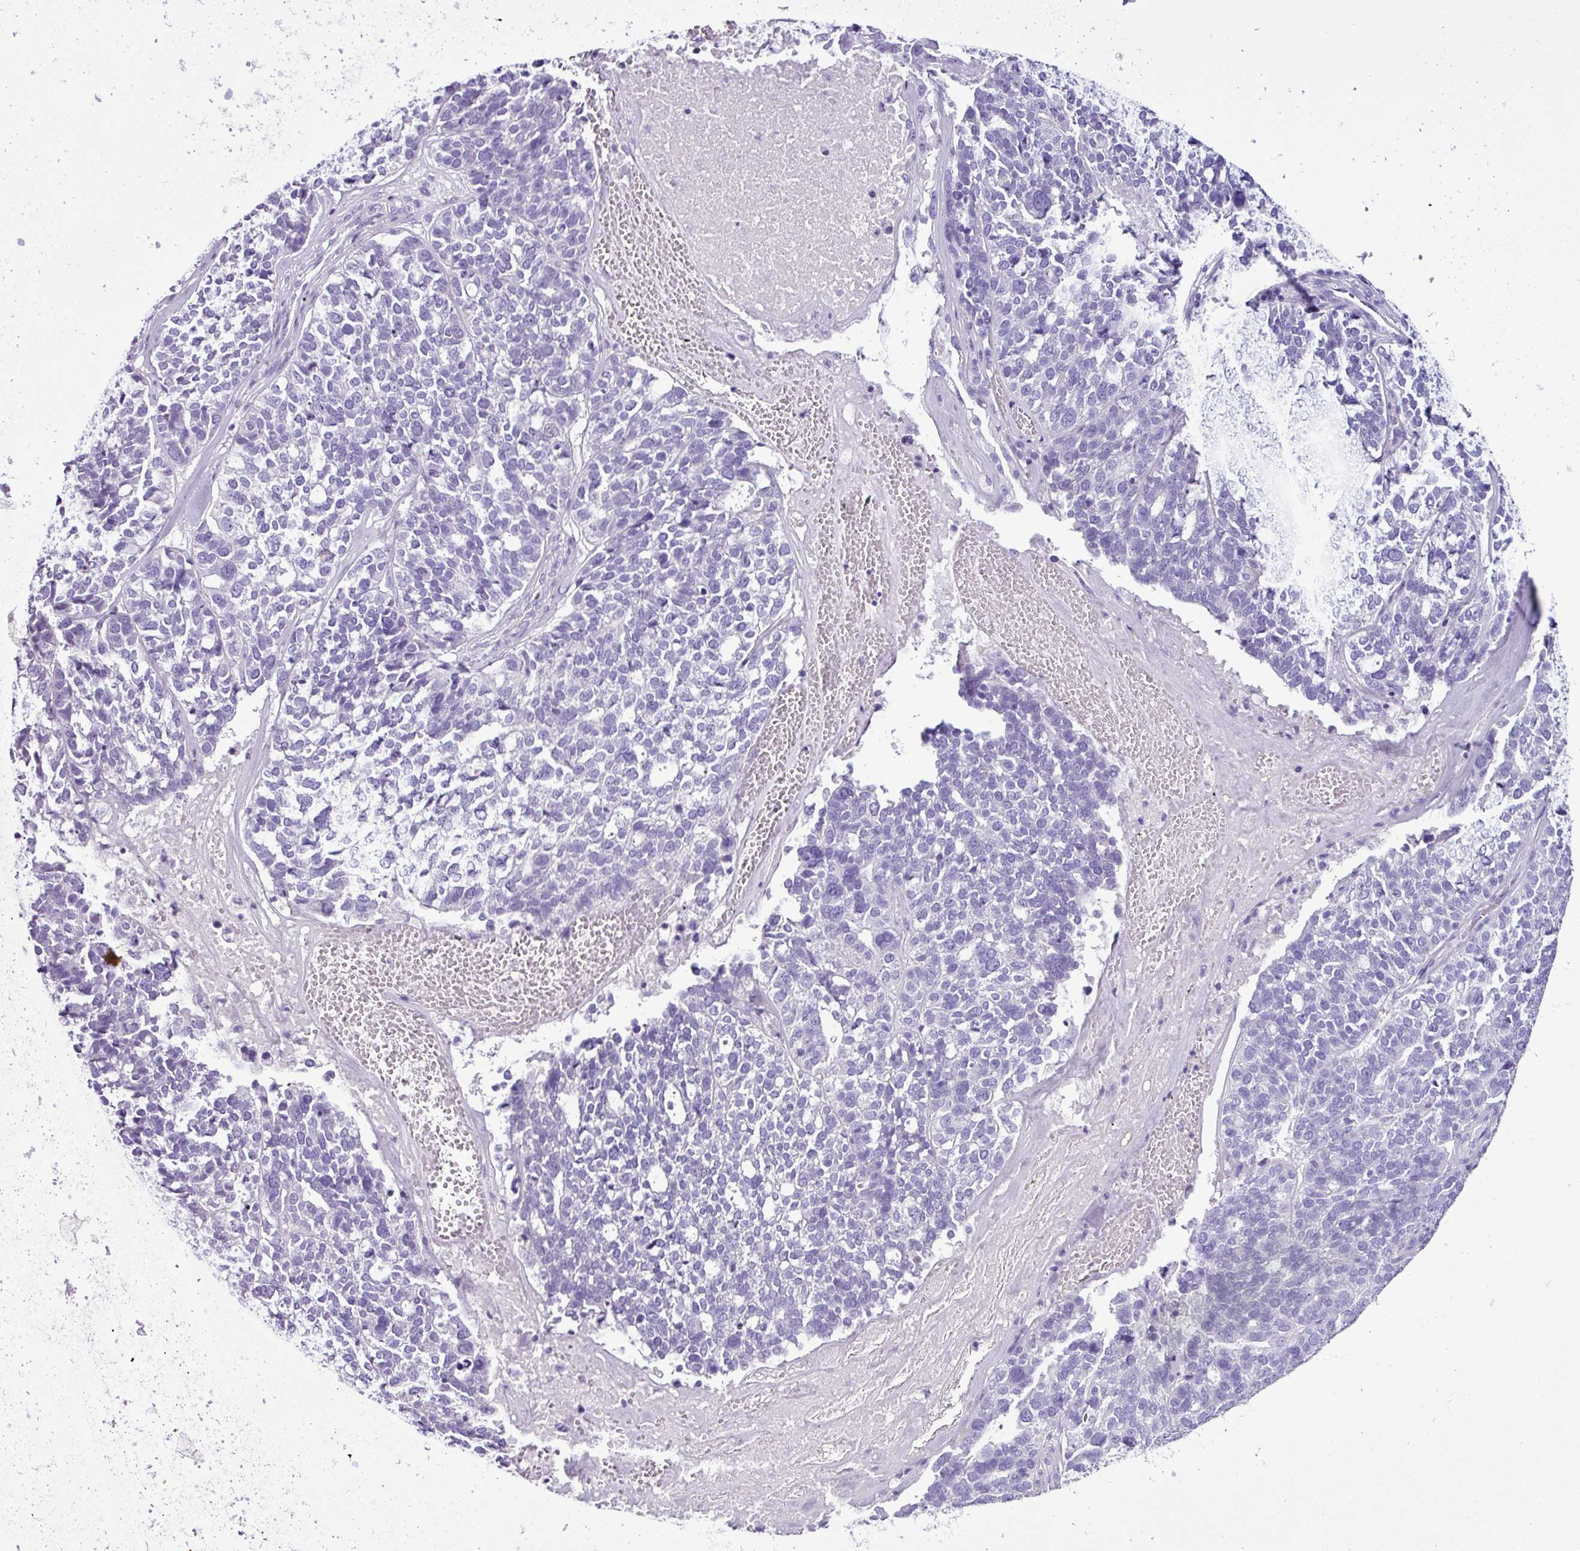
{"staining": {"intensity": "negative", "quantity": "none", "location": "none"}, "tissue": "ovarian cancer", "cell_type": "Tumor cells", "image_type": "cancer", "snomed": [{"axis": "morphology", "description": "Cystadenocarcinoma, serous, NOS"}, {"axis": "topography", "description": "Ovary"}], "caption": "This is an immunohistochemistry (IHC) image of human ovarian cancer. There is no staining in tumor cells.", "gene": "LILRB4", "patient": {"sex": "female", "age": 59}}